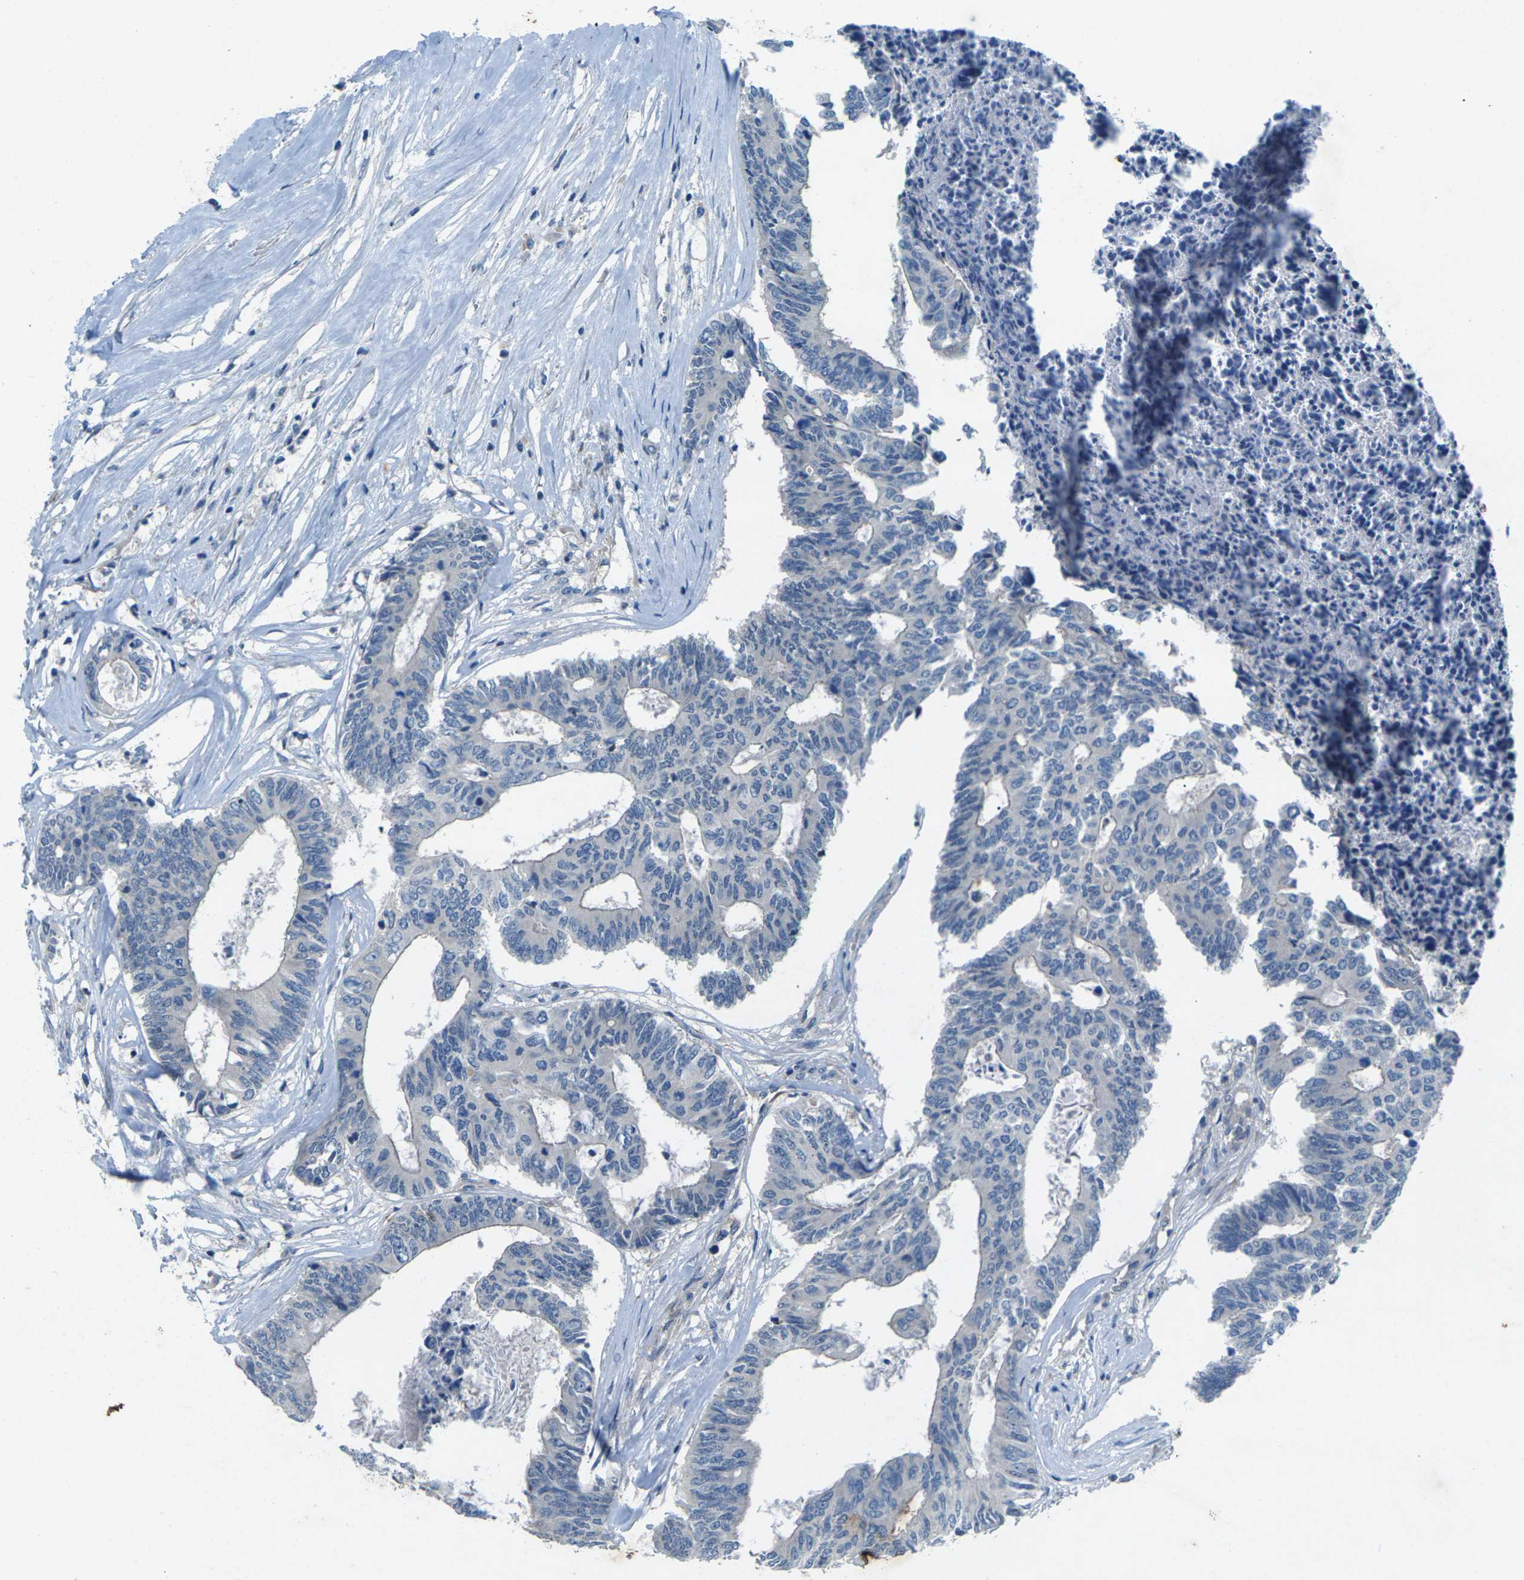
{"staining": {"intensity": "negative", "quantity": "none", "location": "none"}, "tissue": "colorectal cancer", "cell_type": "Tumor cells", "image_type": "cancer", "snomed": [{"axis": "morphology", "description": "Adenocarcinoma, NOS"}, {"axis": "topography", "description": "Rectum"}], "caption": "Colorectal cancer was stained to show a protein in brown. There is no significant staining in tumor cells.", "gene": "SIGLEC14", "patient": {"sex": "male", "age": 63}}